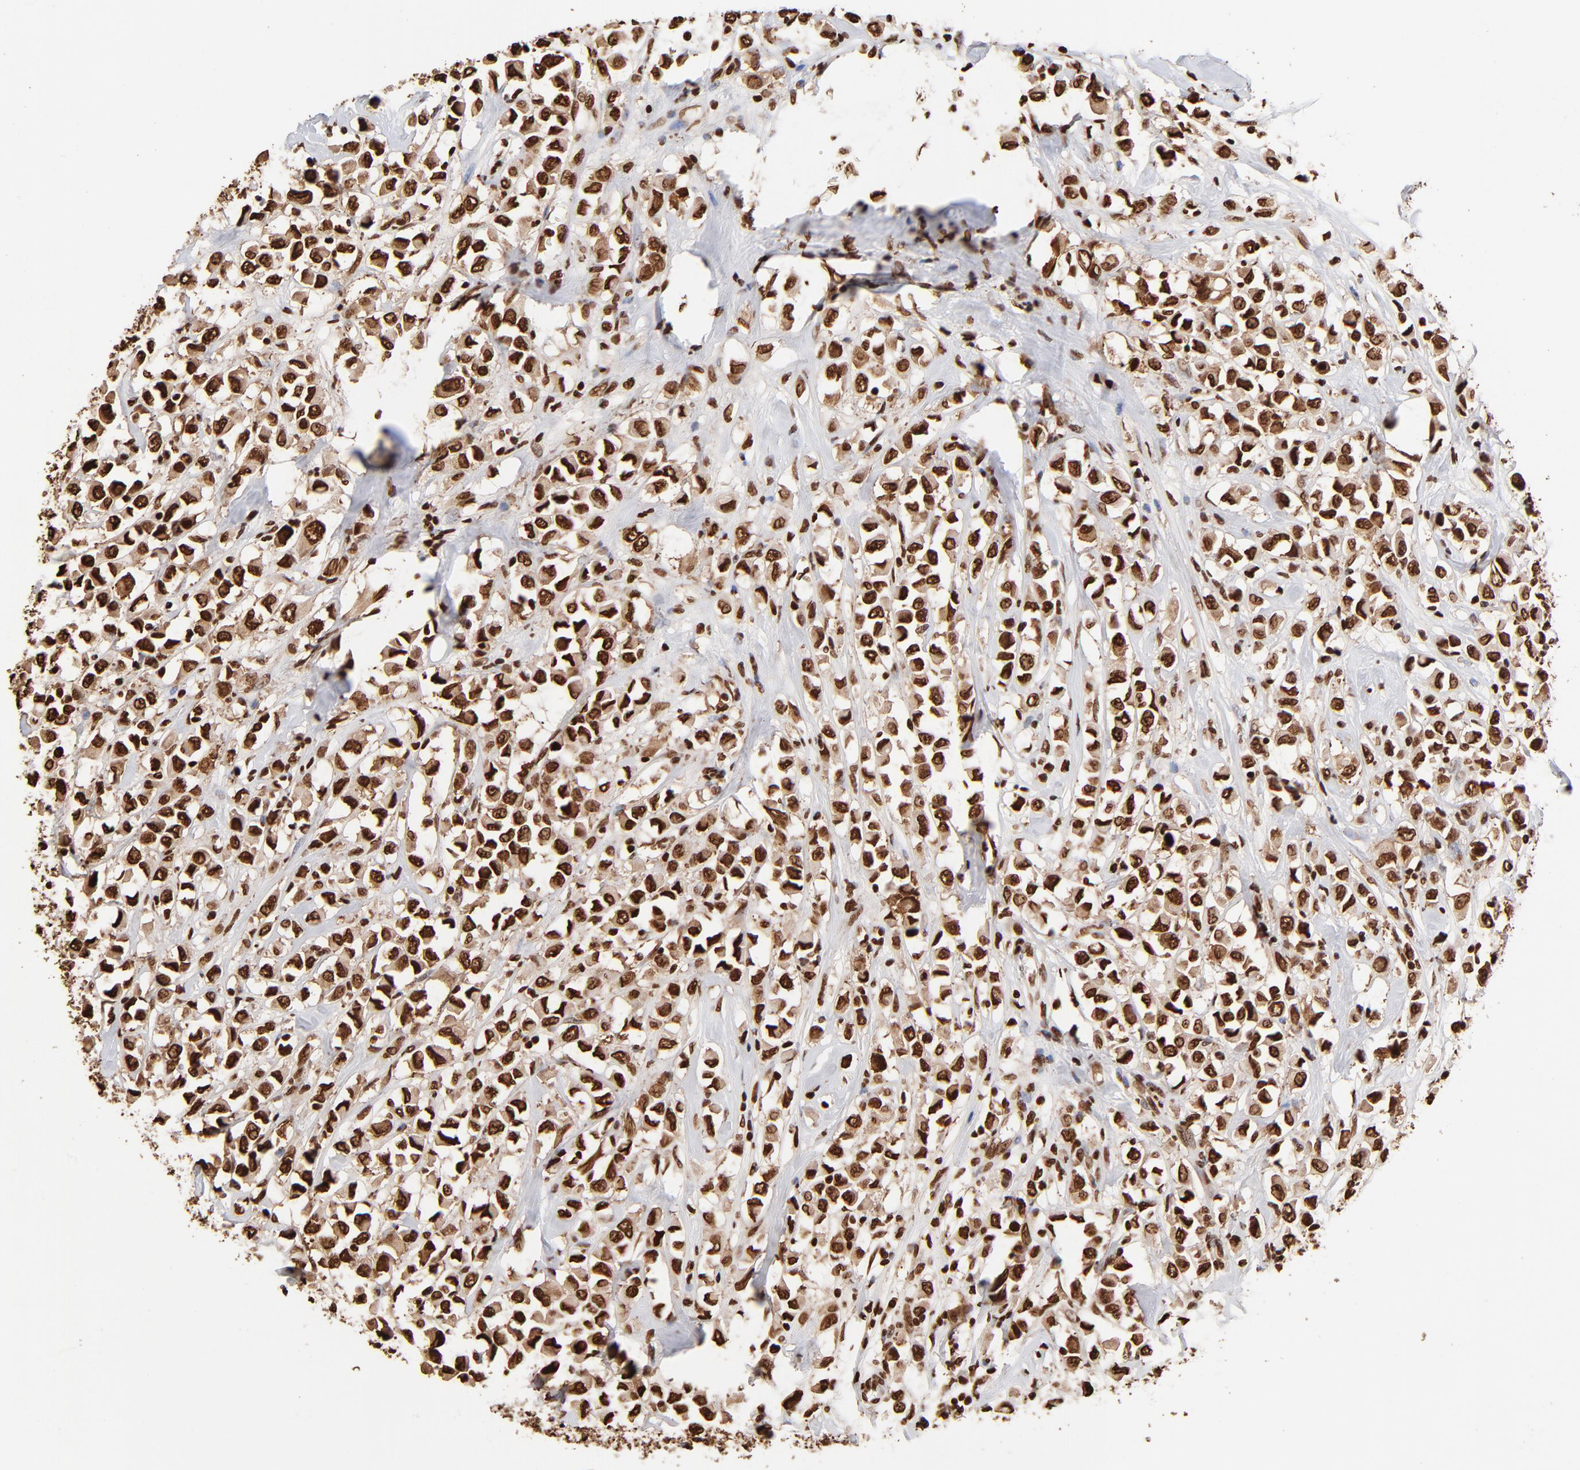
{"staining": {"intensity": "strong", "quantity": ">75%", "location": "nuclear"}, "tissue": "breast cancer", "cell_type": "Tumor cells", "image_type": "cancer", "snomed": [{"axis": "morphology", "description": "Duct carcinoma"}, {"axis": "topography", "description": "Breast"}], "caption": "Immunohistochemistry (IHC) histopathology image of neoplastic tissue: breast cancer stained using immunohistochemistry (IHC) reveals high levels of strong protein expression localized specifically in the nuclear of tumor cells, appearing as a nuclear brown color.", "gene": "ZNF544", "patient": {"sex": "female", "age": 61}}